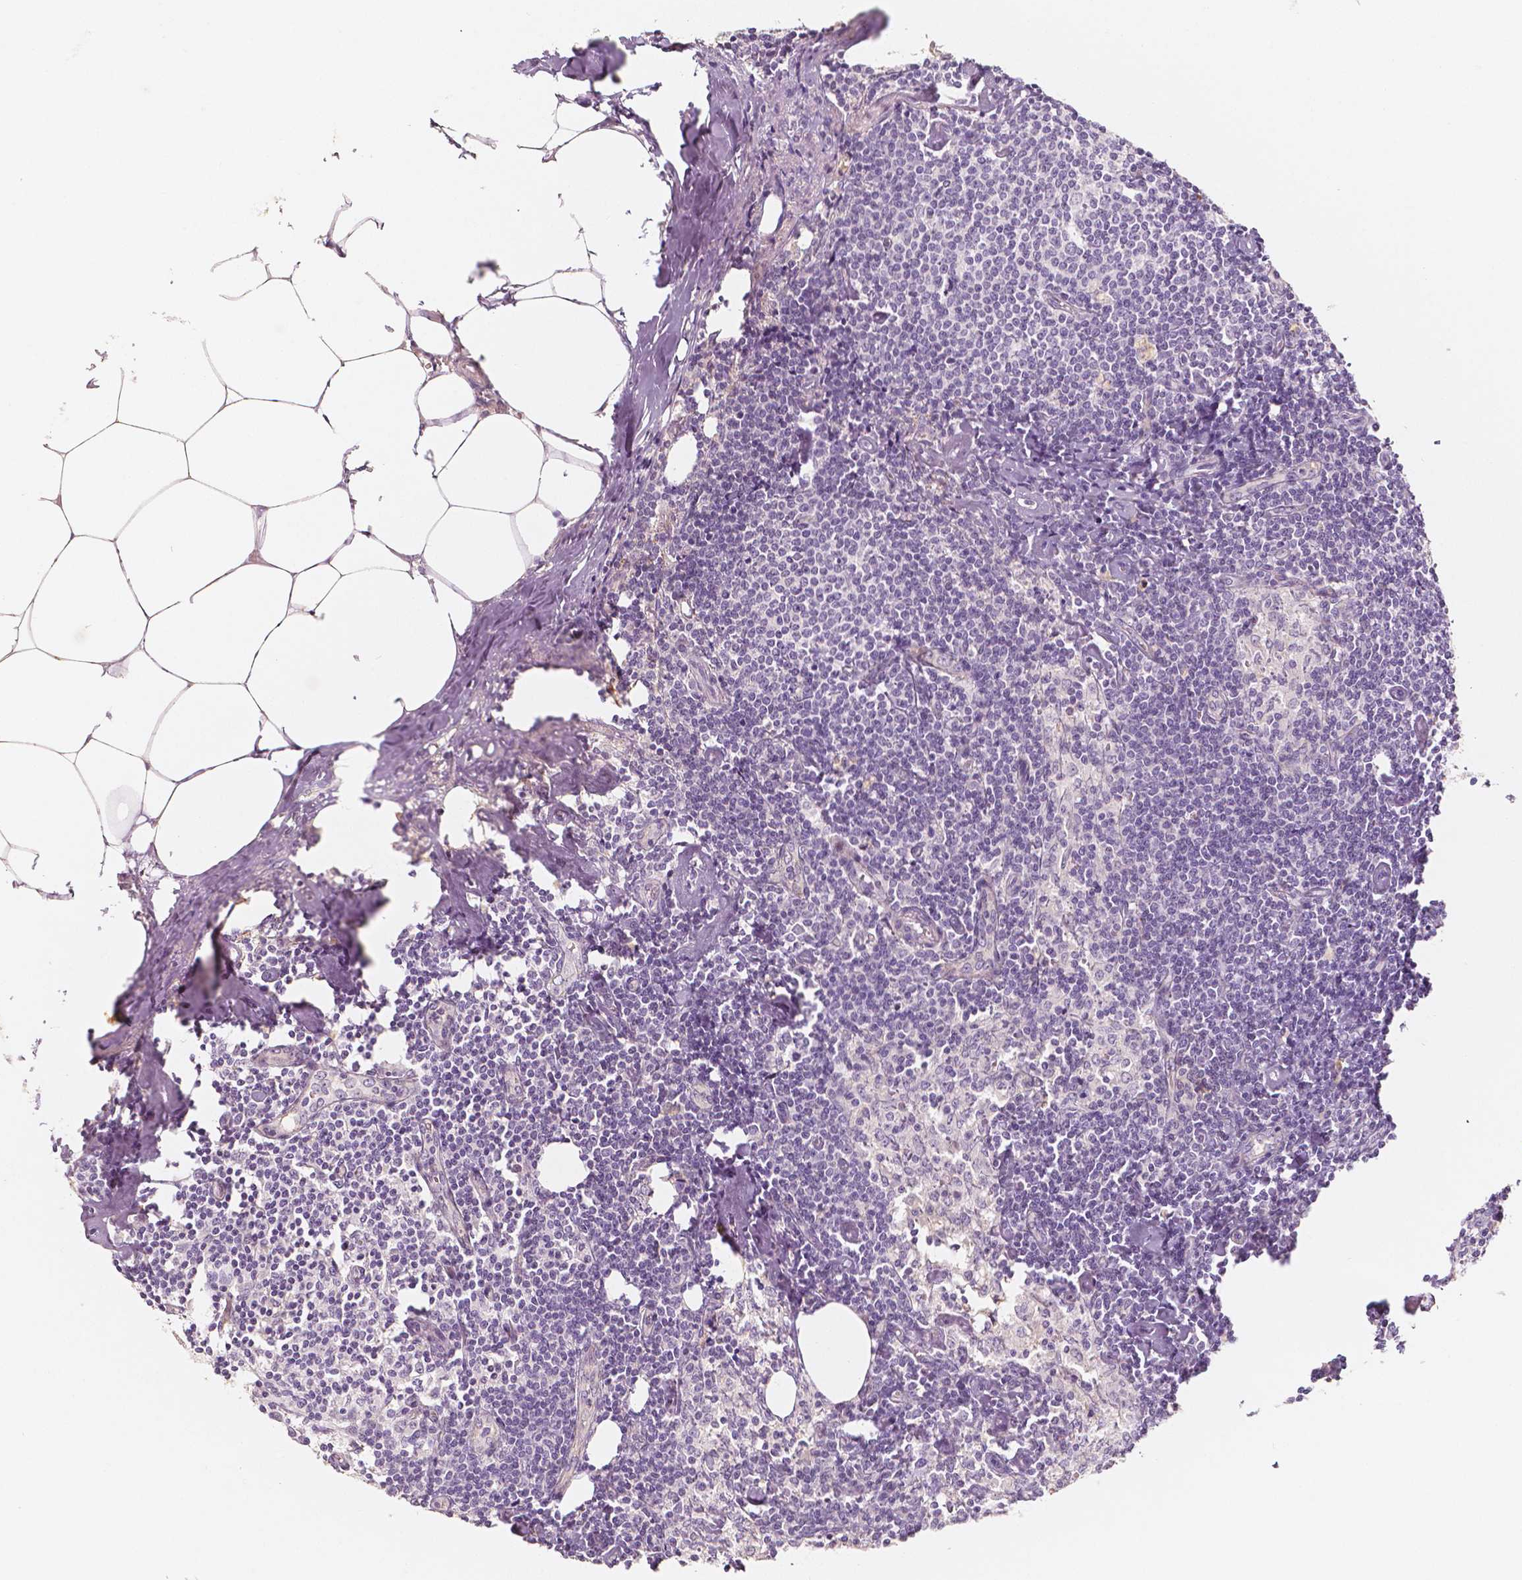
{"staining": {"intensity": "negative", "quantity": "none", "location": "none"}, "tissue": "lymph node", "cell_type": "Non-germinal center cells", "image_type": "normal", "snomed": [{"axis": "morphology", "description": "Normal tissue, NOS"}, {"axis": "topography", "description": "Lymph node"}], "caption": "Non-germinal center cells show no significant protein positivity in unremarkable lymph node. The staining is performed using DAB (3,3'-diaminobenzidine) brown chromogen with nuclei counter-stained in using hematoxylin.", "gene": "THY1", "patient": {"sex": "female", "age": 69}}